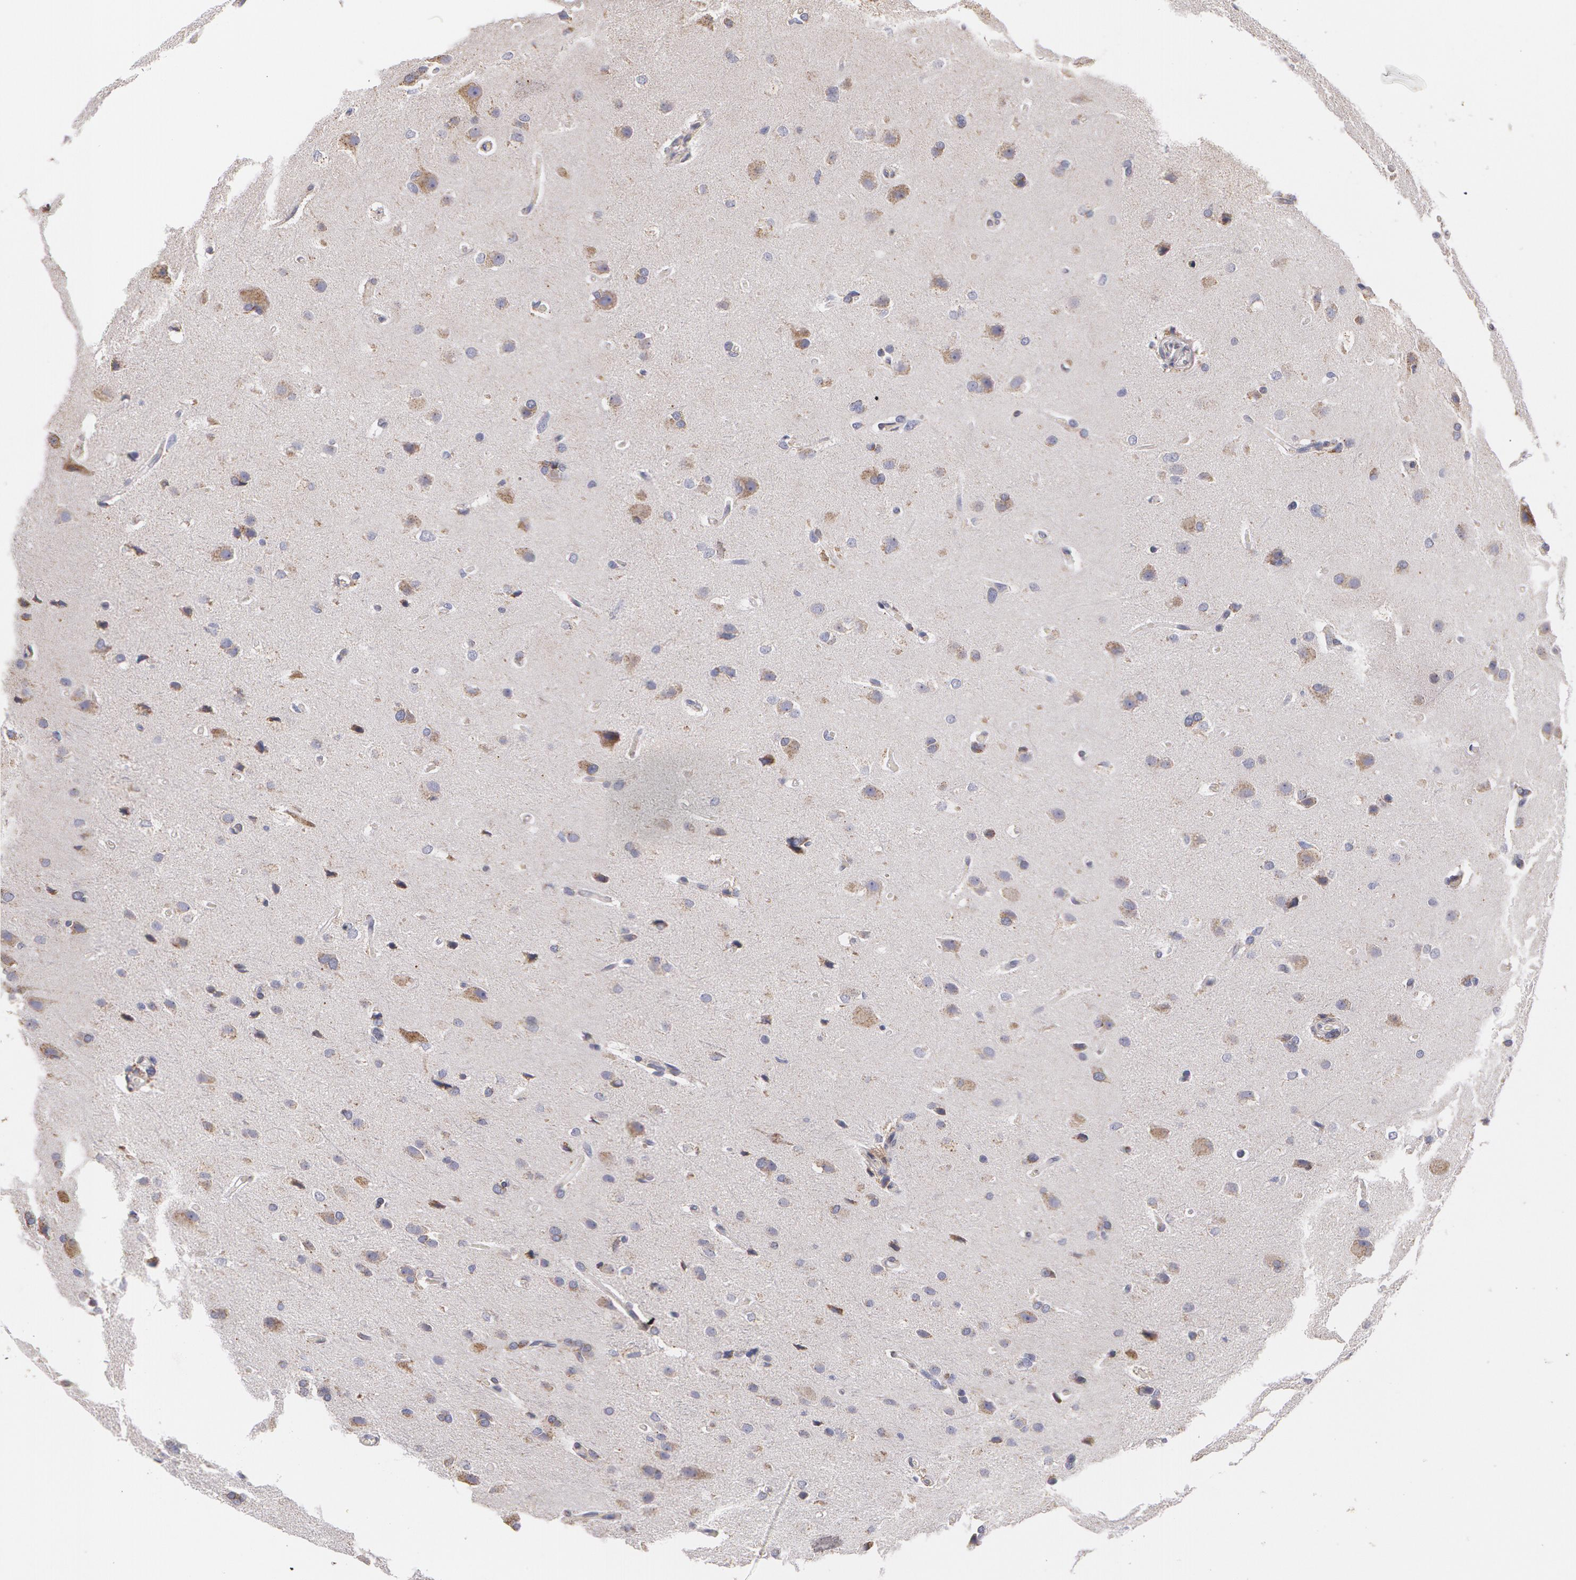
{"staining": {"intensity": "negative", "quantity": "none", "location": "none"}, "tissue": "glioma", "cell_type": "Tumor cells", "image_type": "cancer", "snomed": [{"axis": "morphology", "description": "Glioma, malignant, High grade"}, {"axis": "topography", "description": "Brain"}], "caption": "Glioma was stained to show a protein in brown. There is no significant positivity in tumor cells.", "gene": "KRT18", "patient": {"sex": "male", "age": 68}}